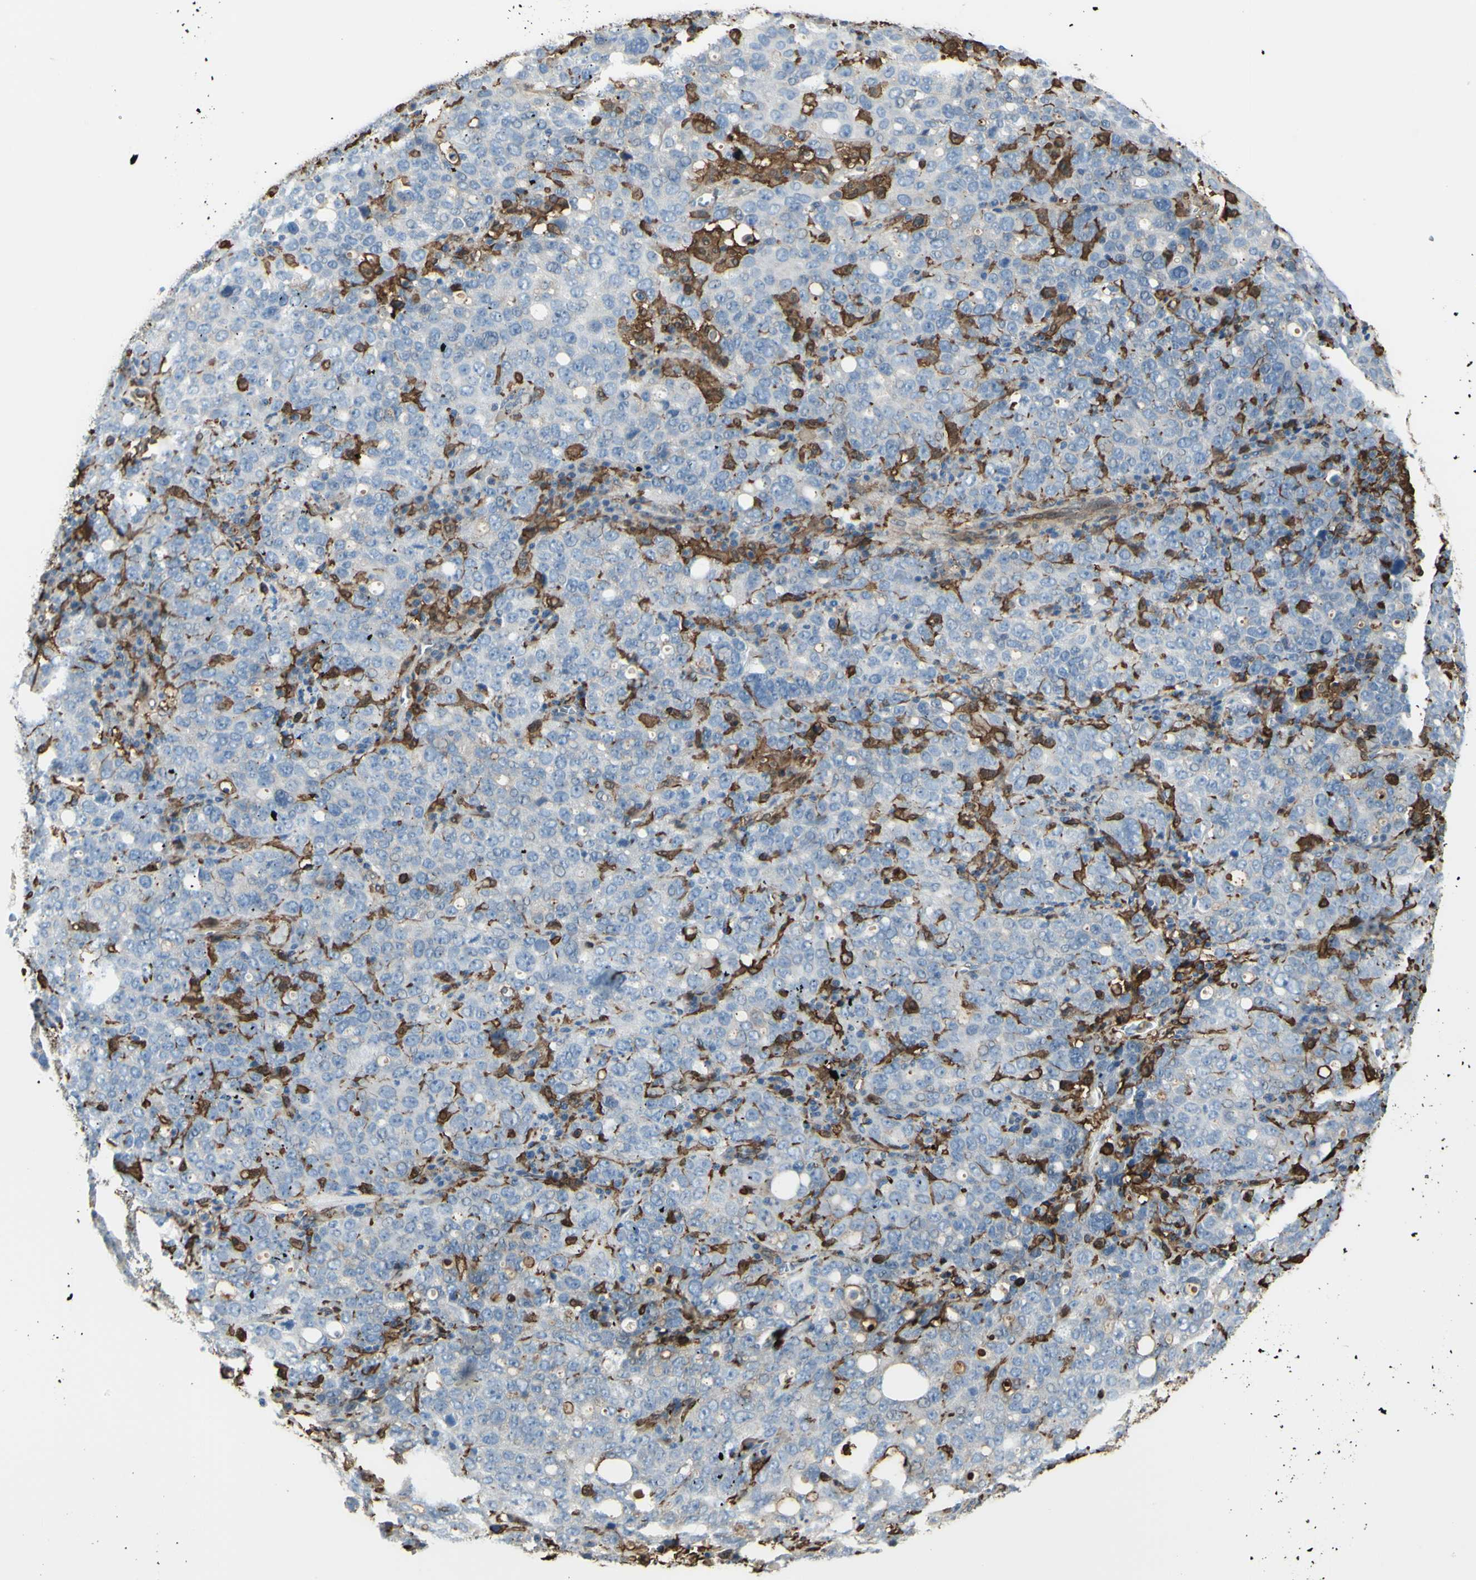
{"staining": {"intensity": "negative", "quantity": "none", "location": "none"}, "tissue": "ovarian cancer", "cell_type": "Tumor cells", "image_type": "cancer", "snomed": [{"axis": "morphology", "description": "Carcinoma, endometroid"}, {"axis": "topography", "description": "Ovary"}], "caption": "A photomicrograph of ovarian endometroid carcinoma stained for a protein exhibits no brown staining in tumor cells.", "gene": "GSN", "patient": {"sex": "female", "age": 62}}